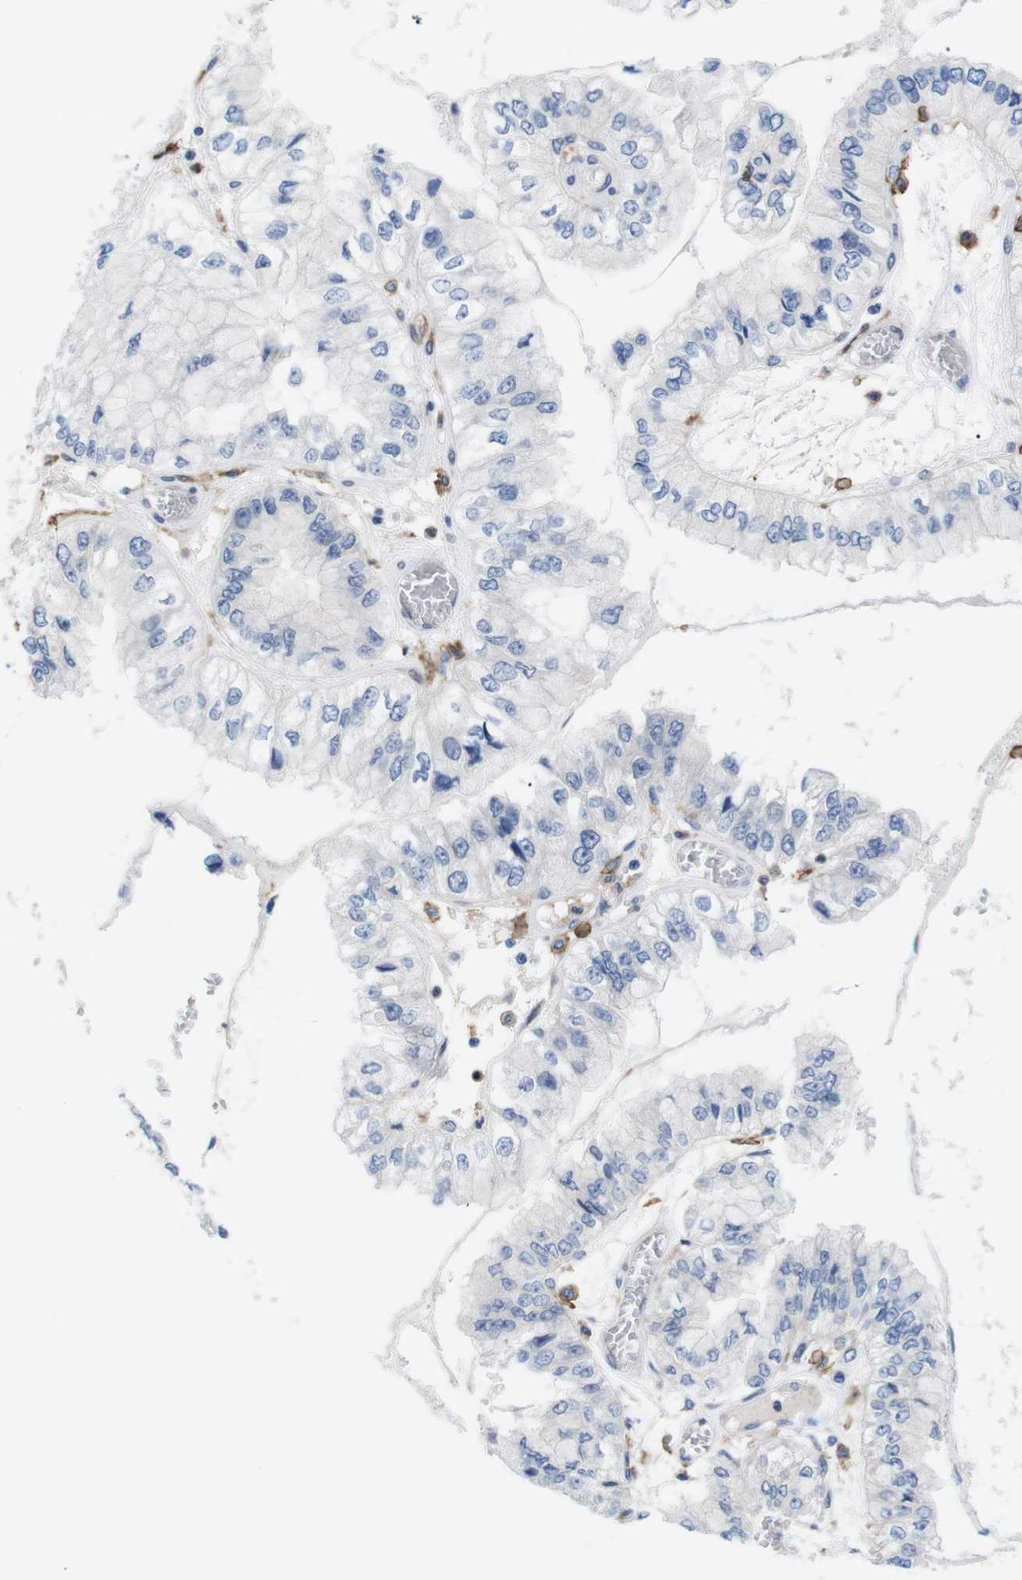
{"staining": {"intensity": "negative", "quantity": "none", "location": "none"}, "tissue": "liver cancer", "cell_type": "Tumor cells", "image_type": "cancer", "snomed": [{"axis": "morphology", "description": "Cholangiocarcinoma"}, {"axis": "topography", "description": "Liver"}], "caption": "Liver cancer stained for a protein using immunohistochemistry displays no expression tumor cells.", "gene": "CD300C", "patient": {"sex": "female", "age": 79}}